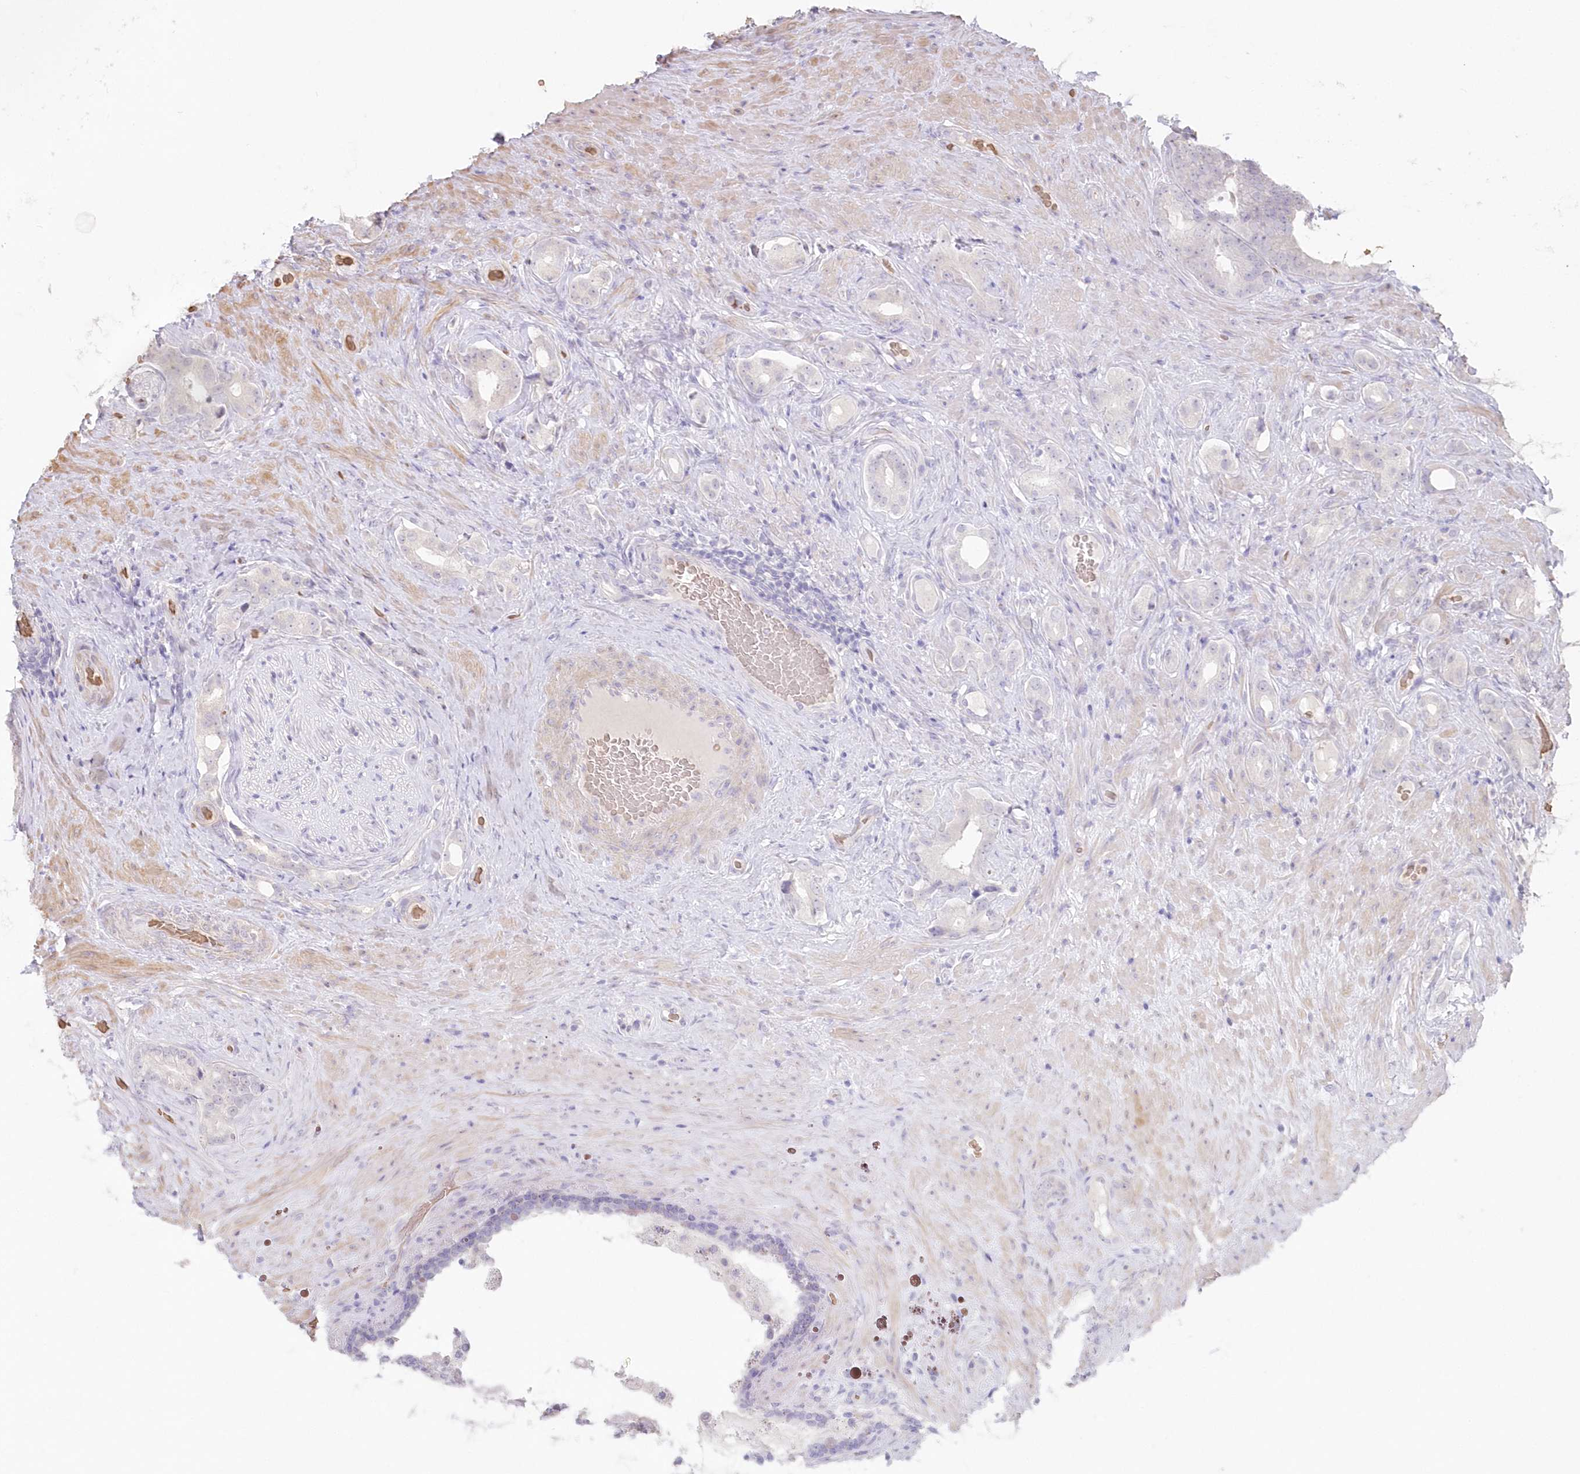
{"staining": {"intensity": "negative", "quantity": "none", "location": "none"}, "tissue": "prostate cancer", "cell_type": "Tumor cells", "image_type": "cancer", "snomed": [{"axis": "morphology", "description": "Adenocarcinoma, Low grade"}, {"axis": "topography", "description": "Prostate"}], "caption": "Immunohistochemical staining of human prostate adenocarcinoma (low-grade) displays no significant staining in tumor cells.", "gene": "SERINC1", "patient": {"sex": "male", "age": 71}}